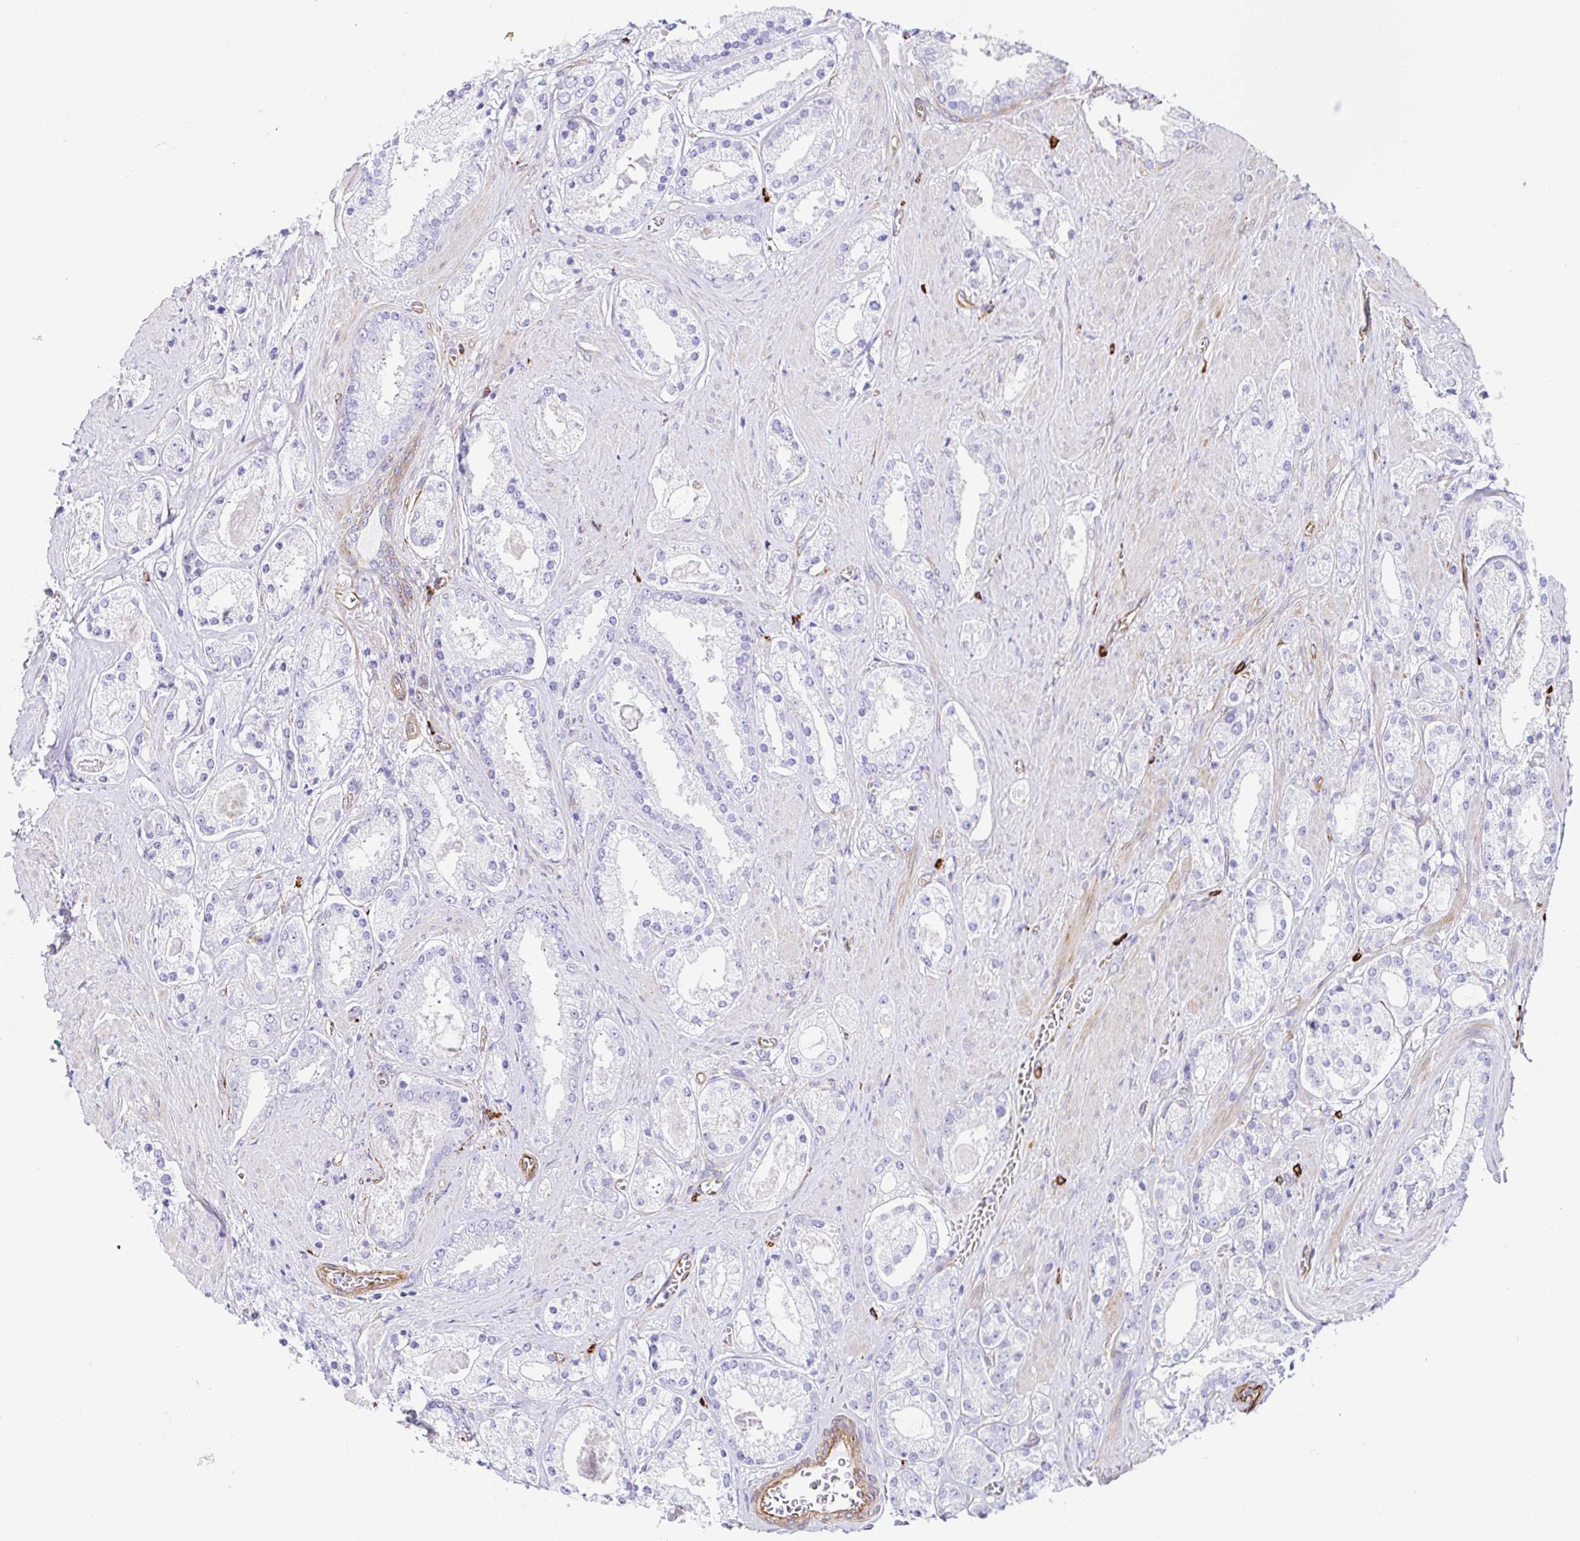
{"staining": {"intensity": "negative", "quantity": "none", "location": "none"}, "tissue": "prostate cancer", "cell_type": "Tumor cells", "image_type": "cancer", "snomed": [{"axis": "morphology", "description": "Adenocarcinoma, High grade"}, {"axis": "topography", "description": "Prostate"}], "caption": "IHC image of human high-grade adenocarcinoma (prostate) stained for a protein (brown), which reveals no expression in tumor cells.", "gene": "DOCK1", "patient": {"sex": "male", "age": 67}}